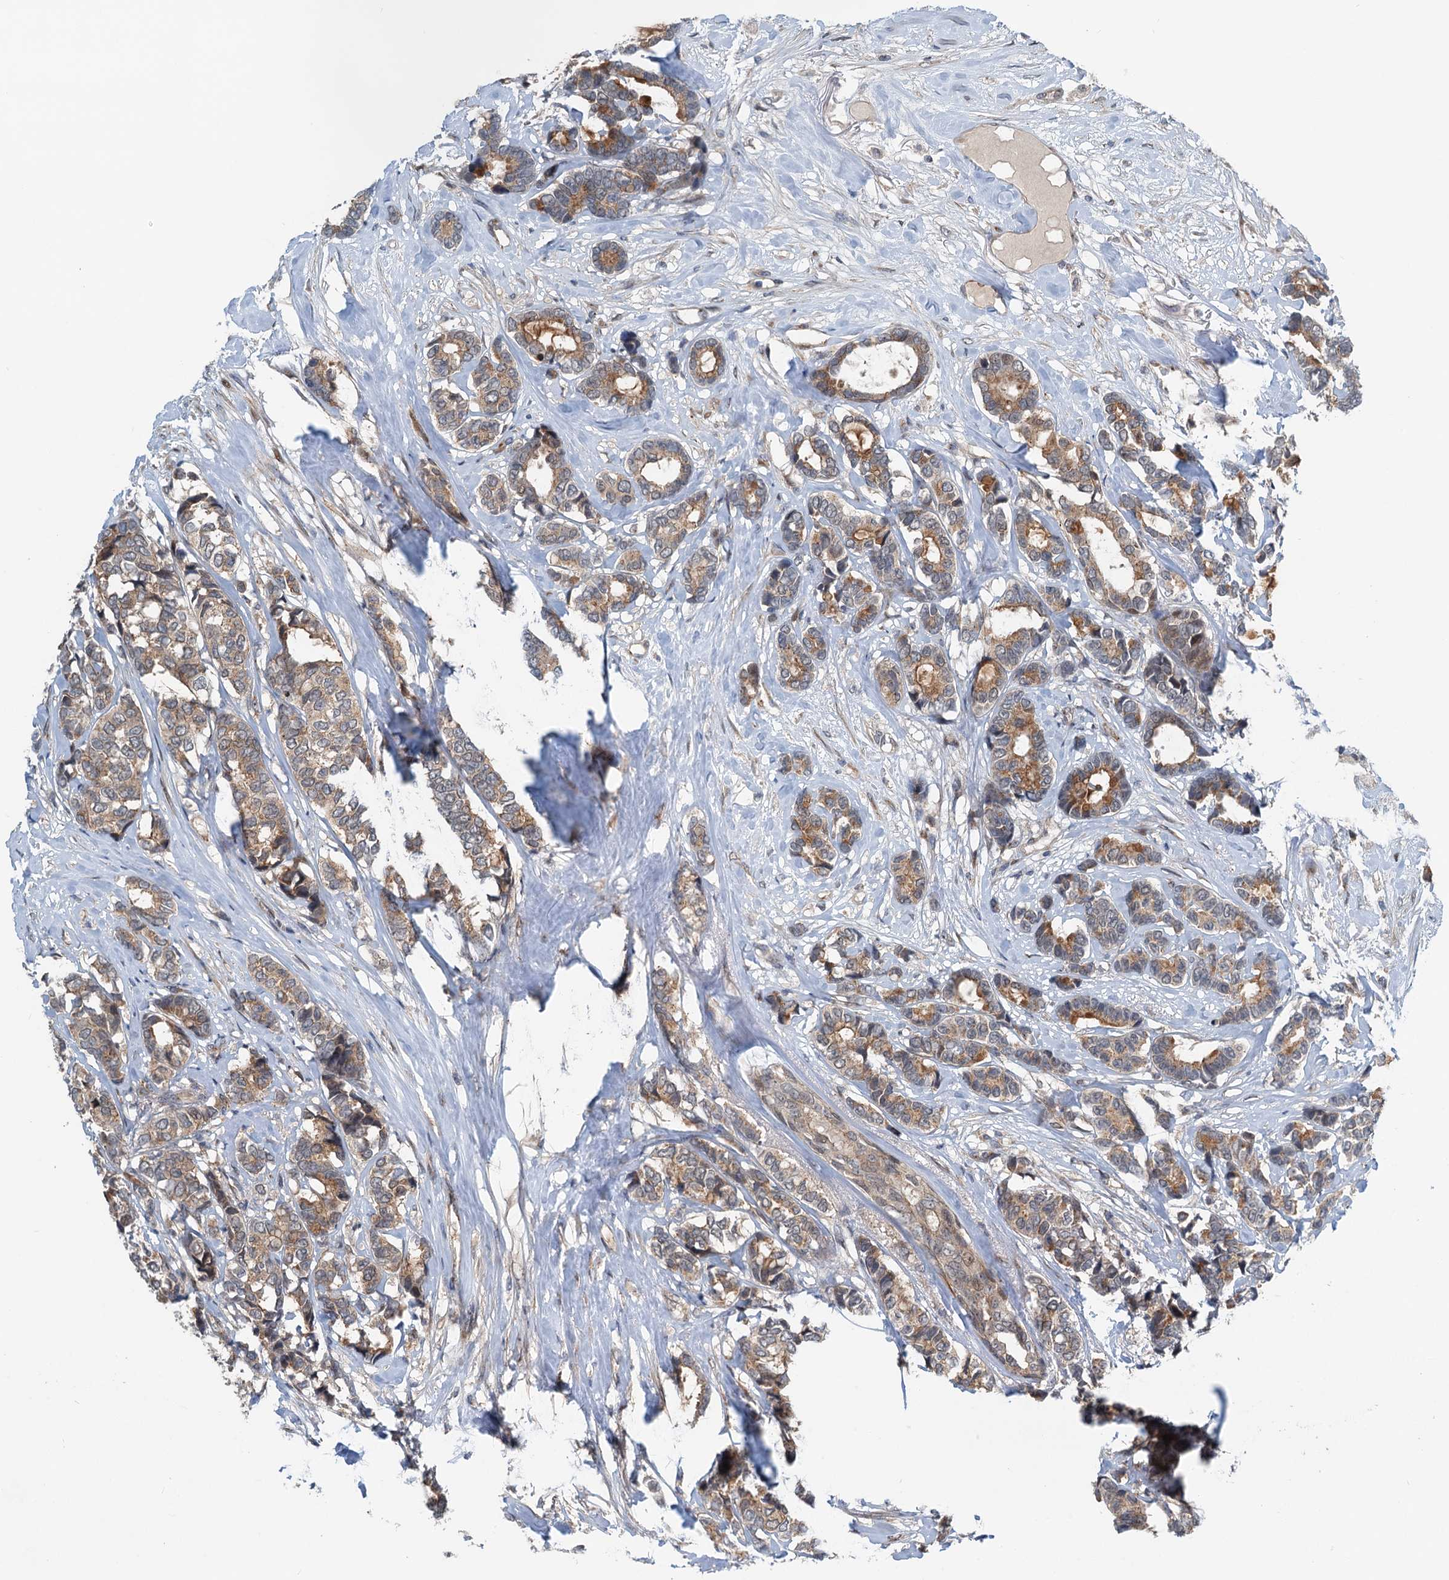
{"staining": {"intensity": "moderate", "quantity": ">75%", "location": "cytoplasmic/membranous"}, "tissue": "breast cancer", "cell_type": "Tumor cells", "image_type": "cancer", "snomed": [{"axis": "morphology", "description": "Duct carcinoma"}, {"axis": "topography", "description": "Breast"}], "caption": "Brown immunohistochemical staining in human breast infiltrating ductal carcinoma demonstrates moderate cytoplasmic/membranous staining in approximately >75% of tumor cells.", "gene": "DYNC2I2", "patient": {"sex": "female", "age": 87}}